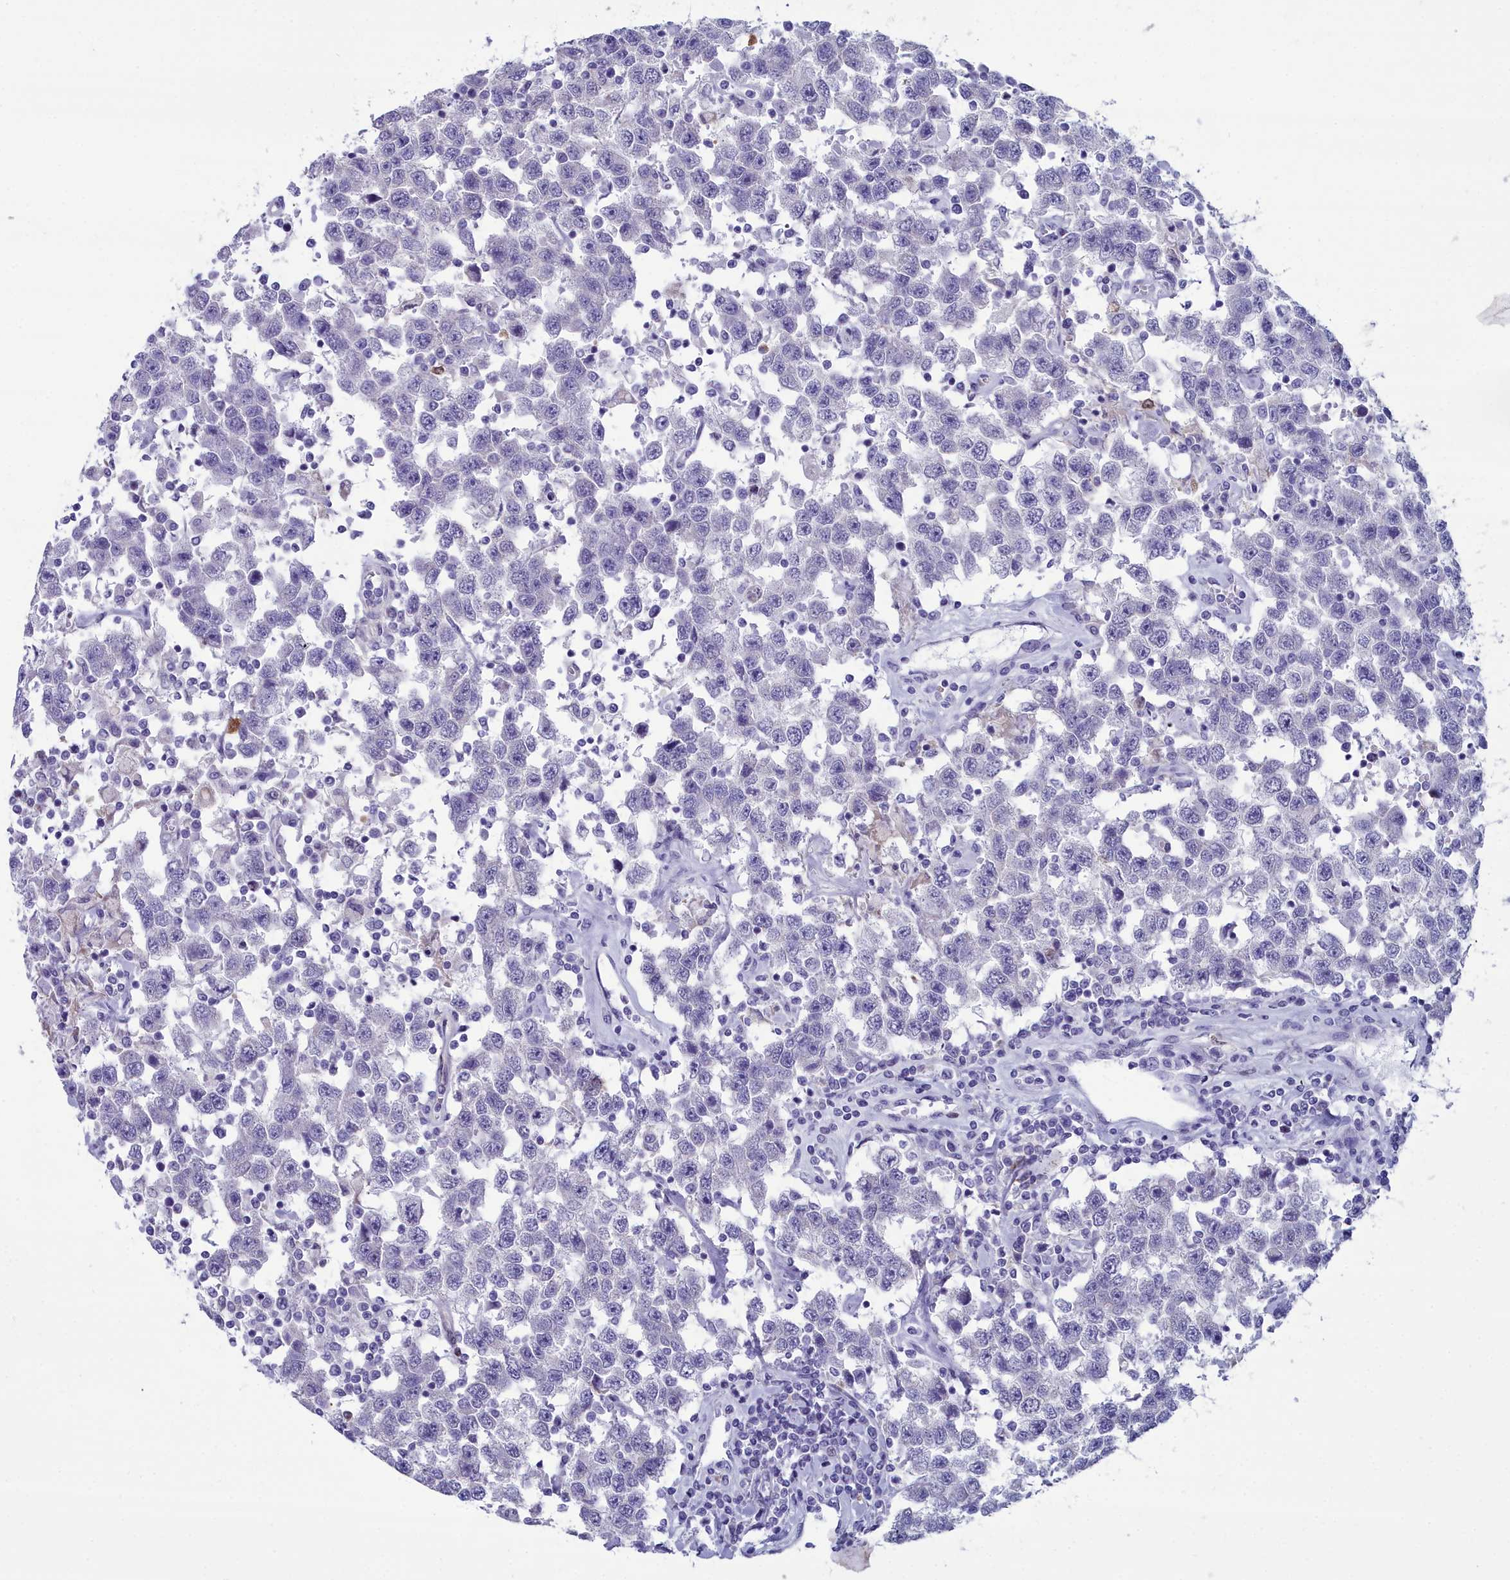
{"staining": {"intensity": "negative", "quantity": "none", "location": "none"}, "tissue": "testis cancer", "cell_type": "Tumor cells", "image_type": "cancer", "snomed": [{"axis": "morphology", "description": "Seminoma, NOS"}, {"axis": "topography", "description": "Testis"}], "caption": "Human testis cancer stained for a protein using IHC demonstrates no staining in tumor cells.", "gene": "PPP1R14A", "patient": {"sex": "male", "age": 41}}